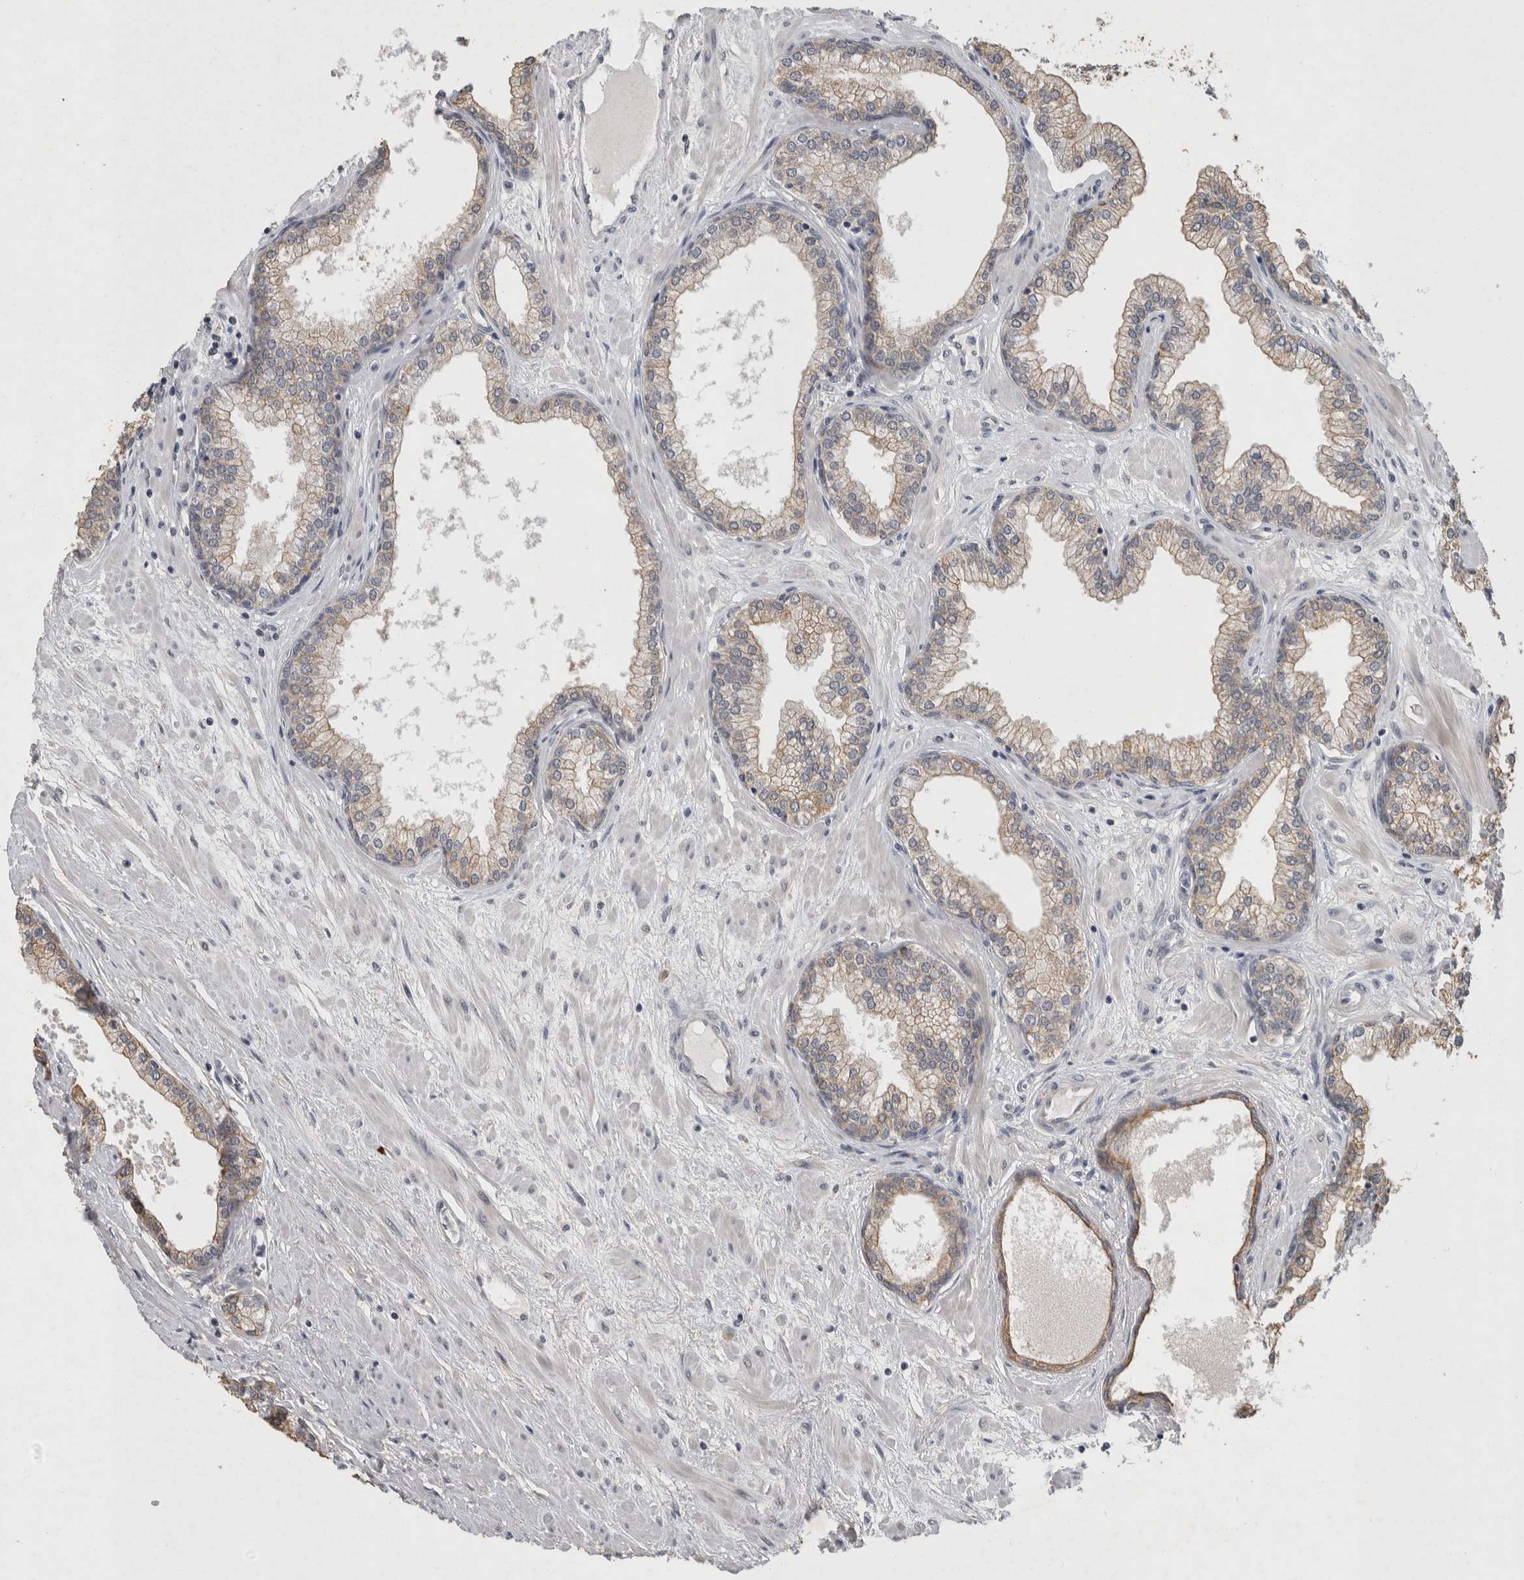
{"staining": {"intensity": "moderate", "quantity": "<25%", "location": "cytoplasmic/membranous"}, "tissue": "prostate", "cell_type": "Glandular cells", "image_type": "normal", "snomed": [{"axis": "morphology", "description": "Normal tissue, NOS"}, {"axis": "morphology", "description": "Urothelial carcinoma, Low grade"}, {"axis": "topography", "description": "Urinary bladder"}, {"axis": "topography", "description": "Prostate"}], "caption": "IHC (DAB (3,3'-diaminobenzidine)) staining of unremarkable prostate exhibits moderate cytoplasmic/membranous protein positivity in about <25% of glandular cells. (DAB (3,3'-diaminobenzidine) = brown stain, brightfield microscopy at high magnification).", "gene": "RHPN1", "patient": {"sex": "male", "age": 60}}